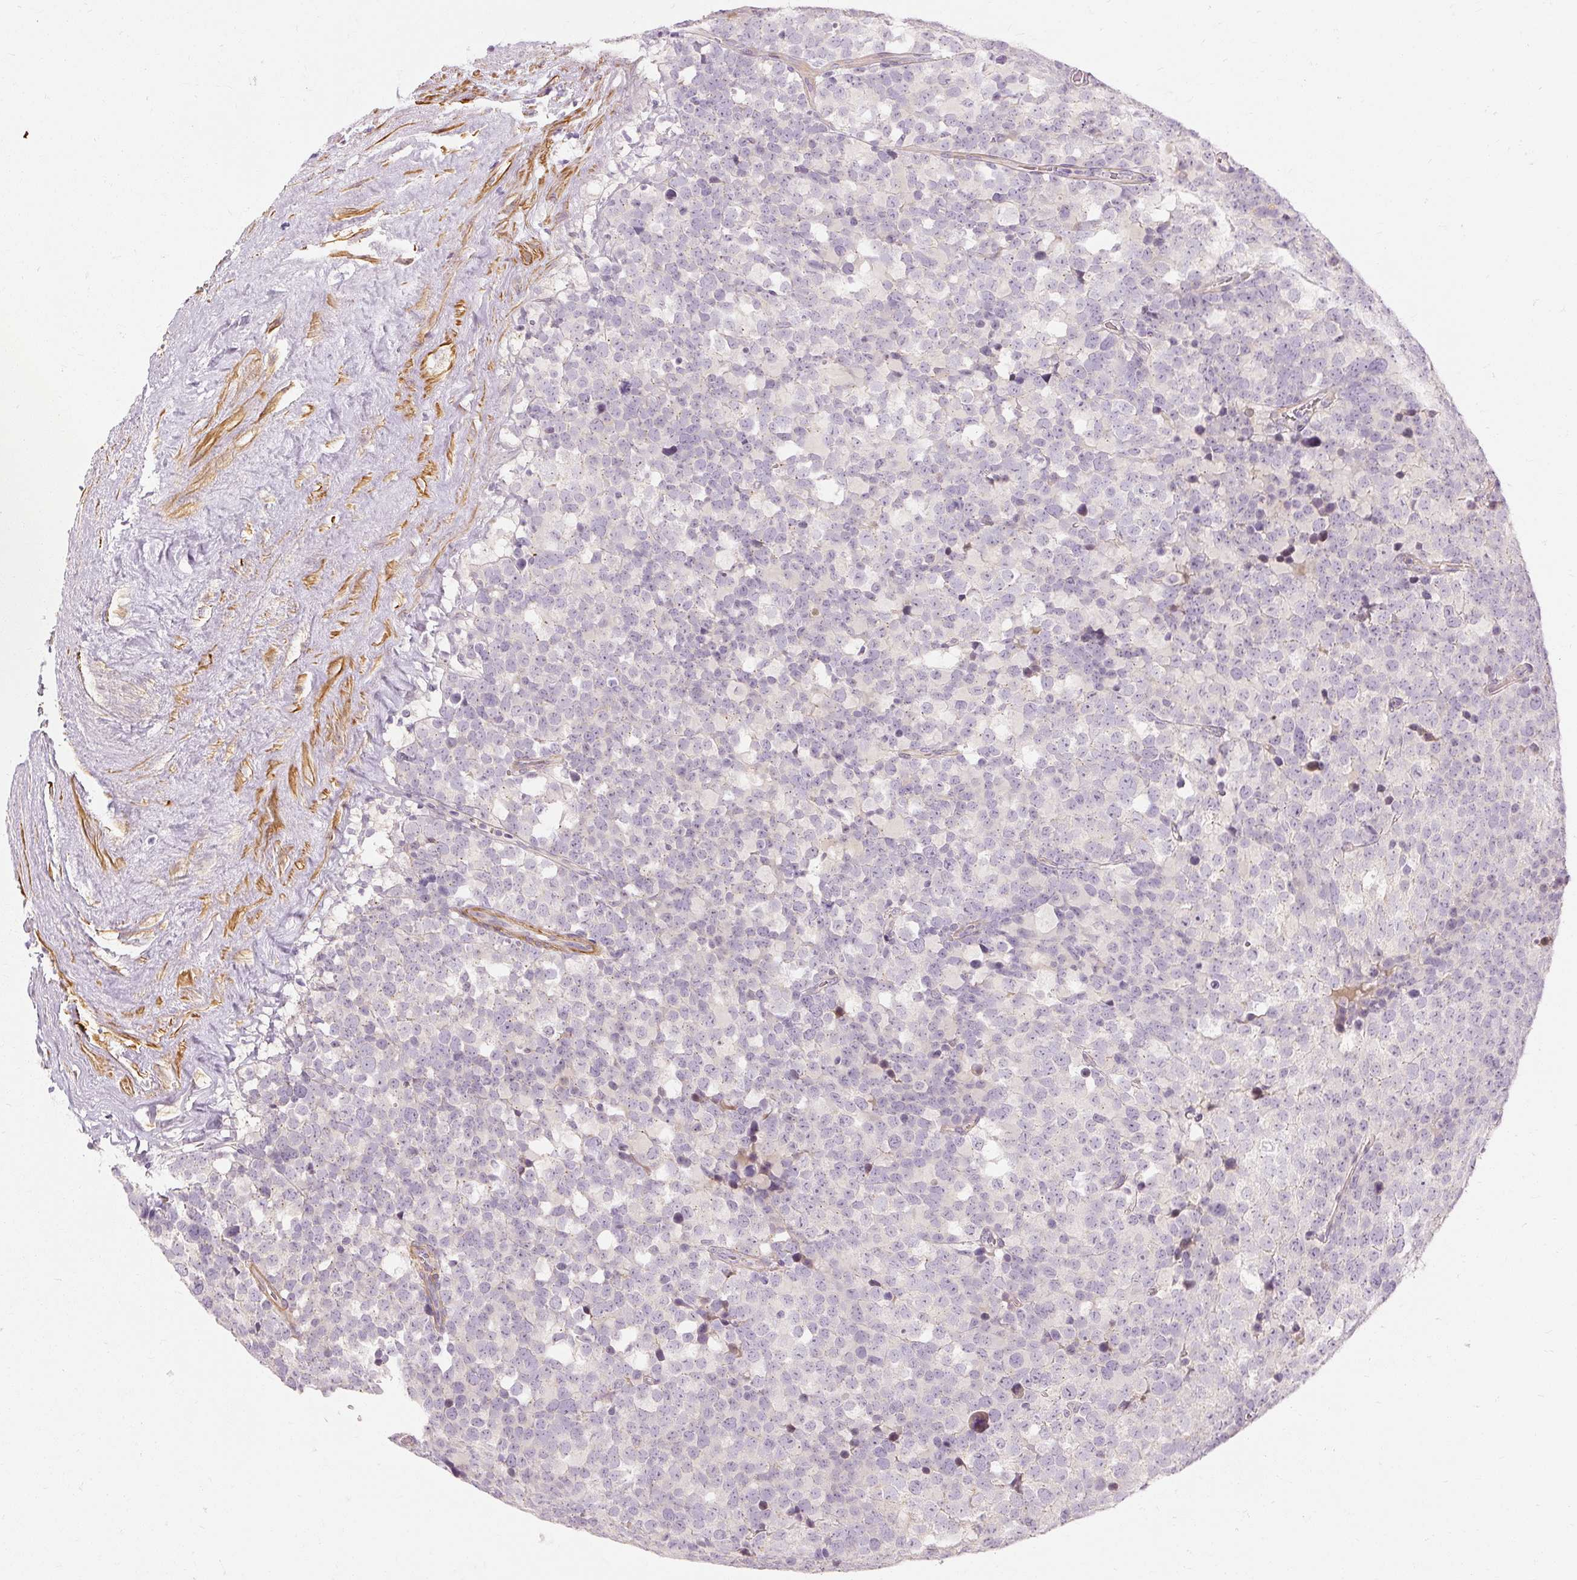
{"staining": {"intensity": "negative", "quantity": "none", "location": "none"}, "tissue": "testis cancer", "cell_type": "Tumor cells", "image_type": "cancer", "snomed": [{"axis": "morphology", "description": "Seminoma, NOS"}, {"axis": "topography", "description": "Testis"}], "caption": "Tumor cells are negative for brown protein staining in testis cancer (seminoma).", "gene": "CAPN3", "patient": {"sex": "male", "age": 71}}